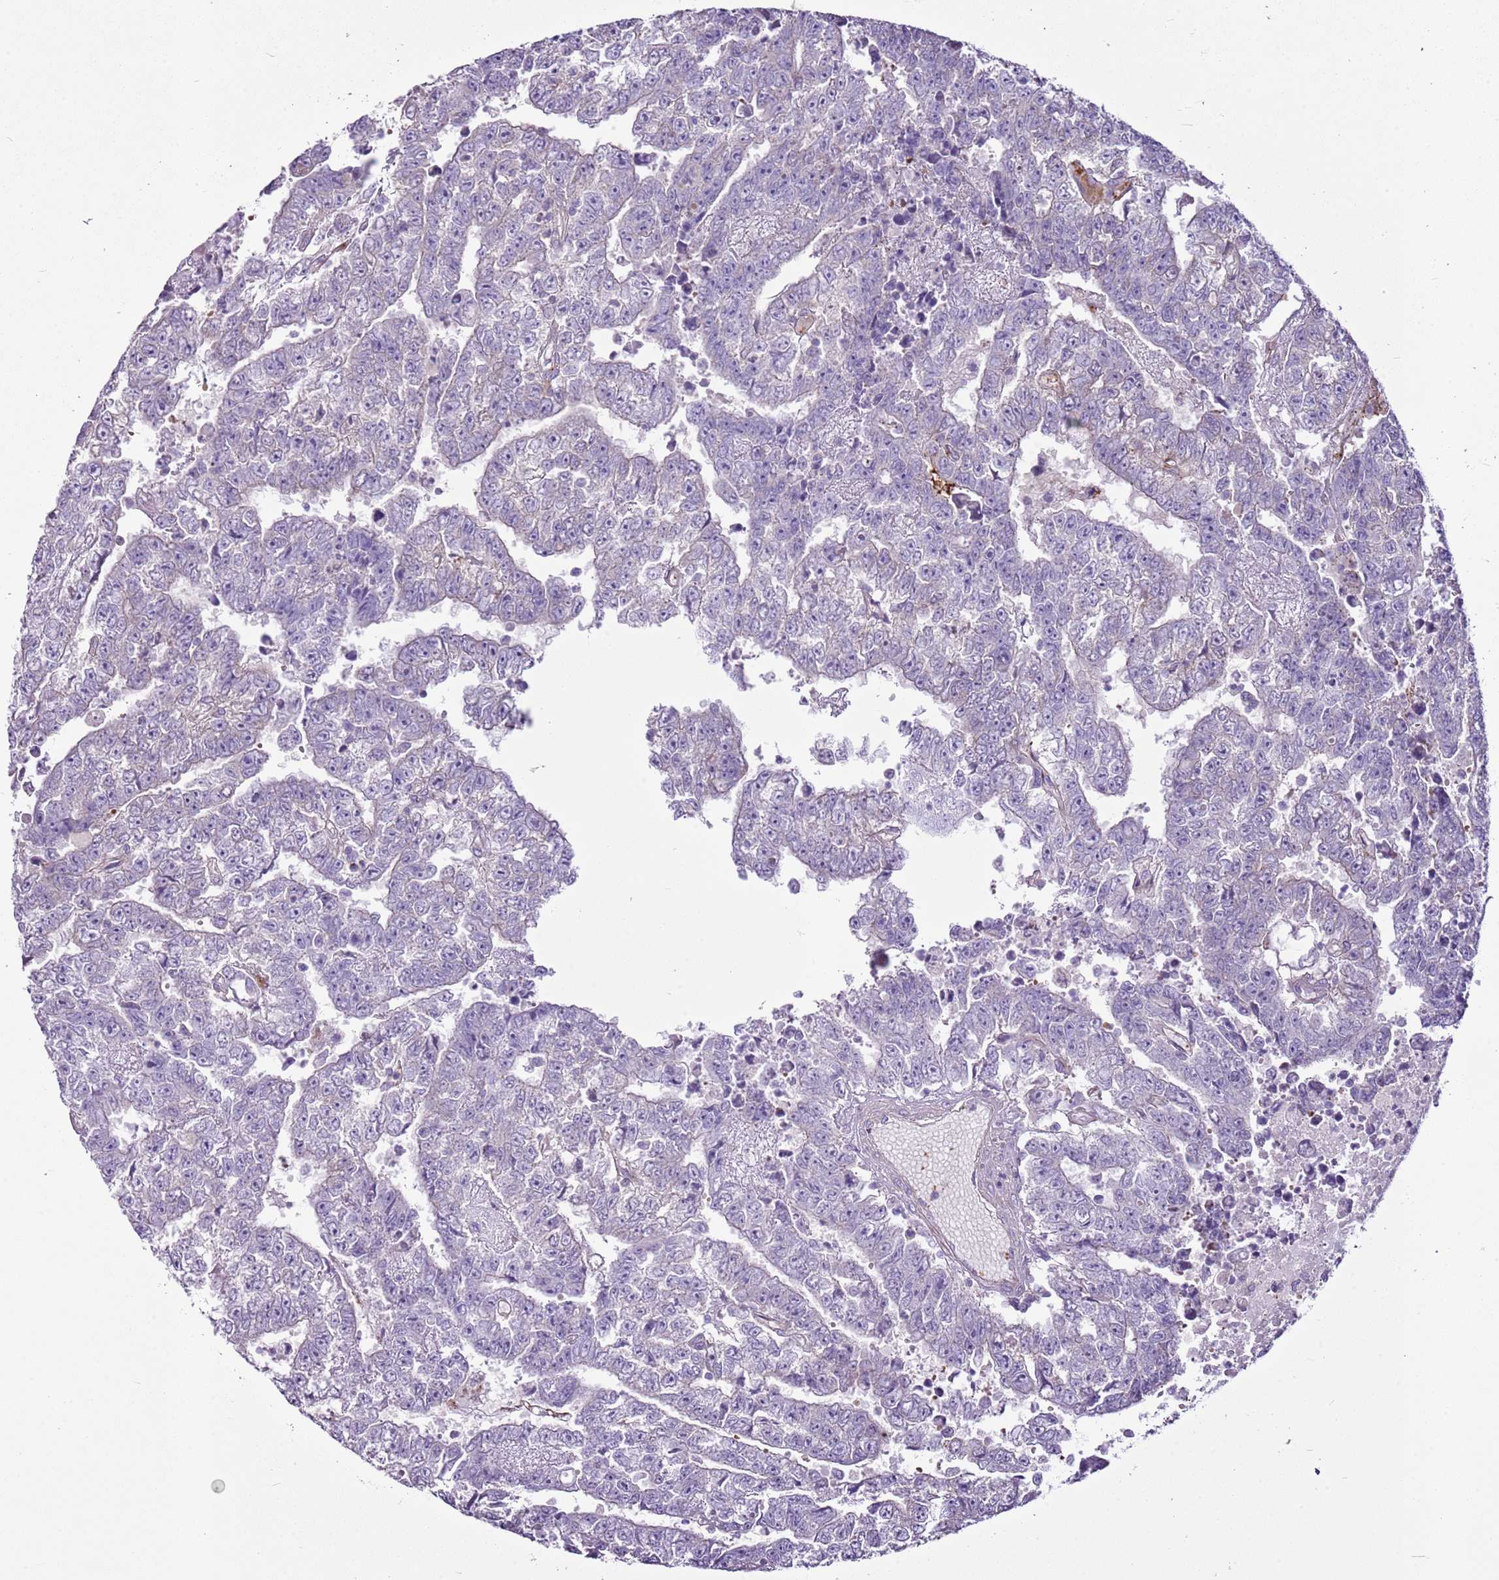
{"staining": {"intensity": "negative", "quantity": "none", "location": "none"}, "tissue": "testis cancer", "cell_type": "Tumor cells", "image_type": "cancer", "snomed": [{"axis": "morphology", "description": "Carcinoma, Embryonal, NOS"}, {"axis": "topography", "description": "Testis"}], "caption": "Testis embryonal carcinoma was stained to show a protein in brown. There is no significant staining in tumor cells.", "gene": "CHAC2", "patient": {"sex": "male", "age": 25}}